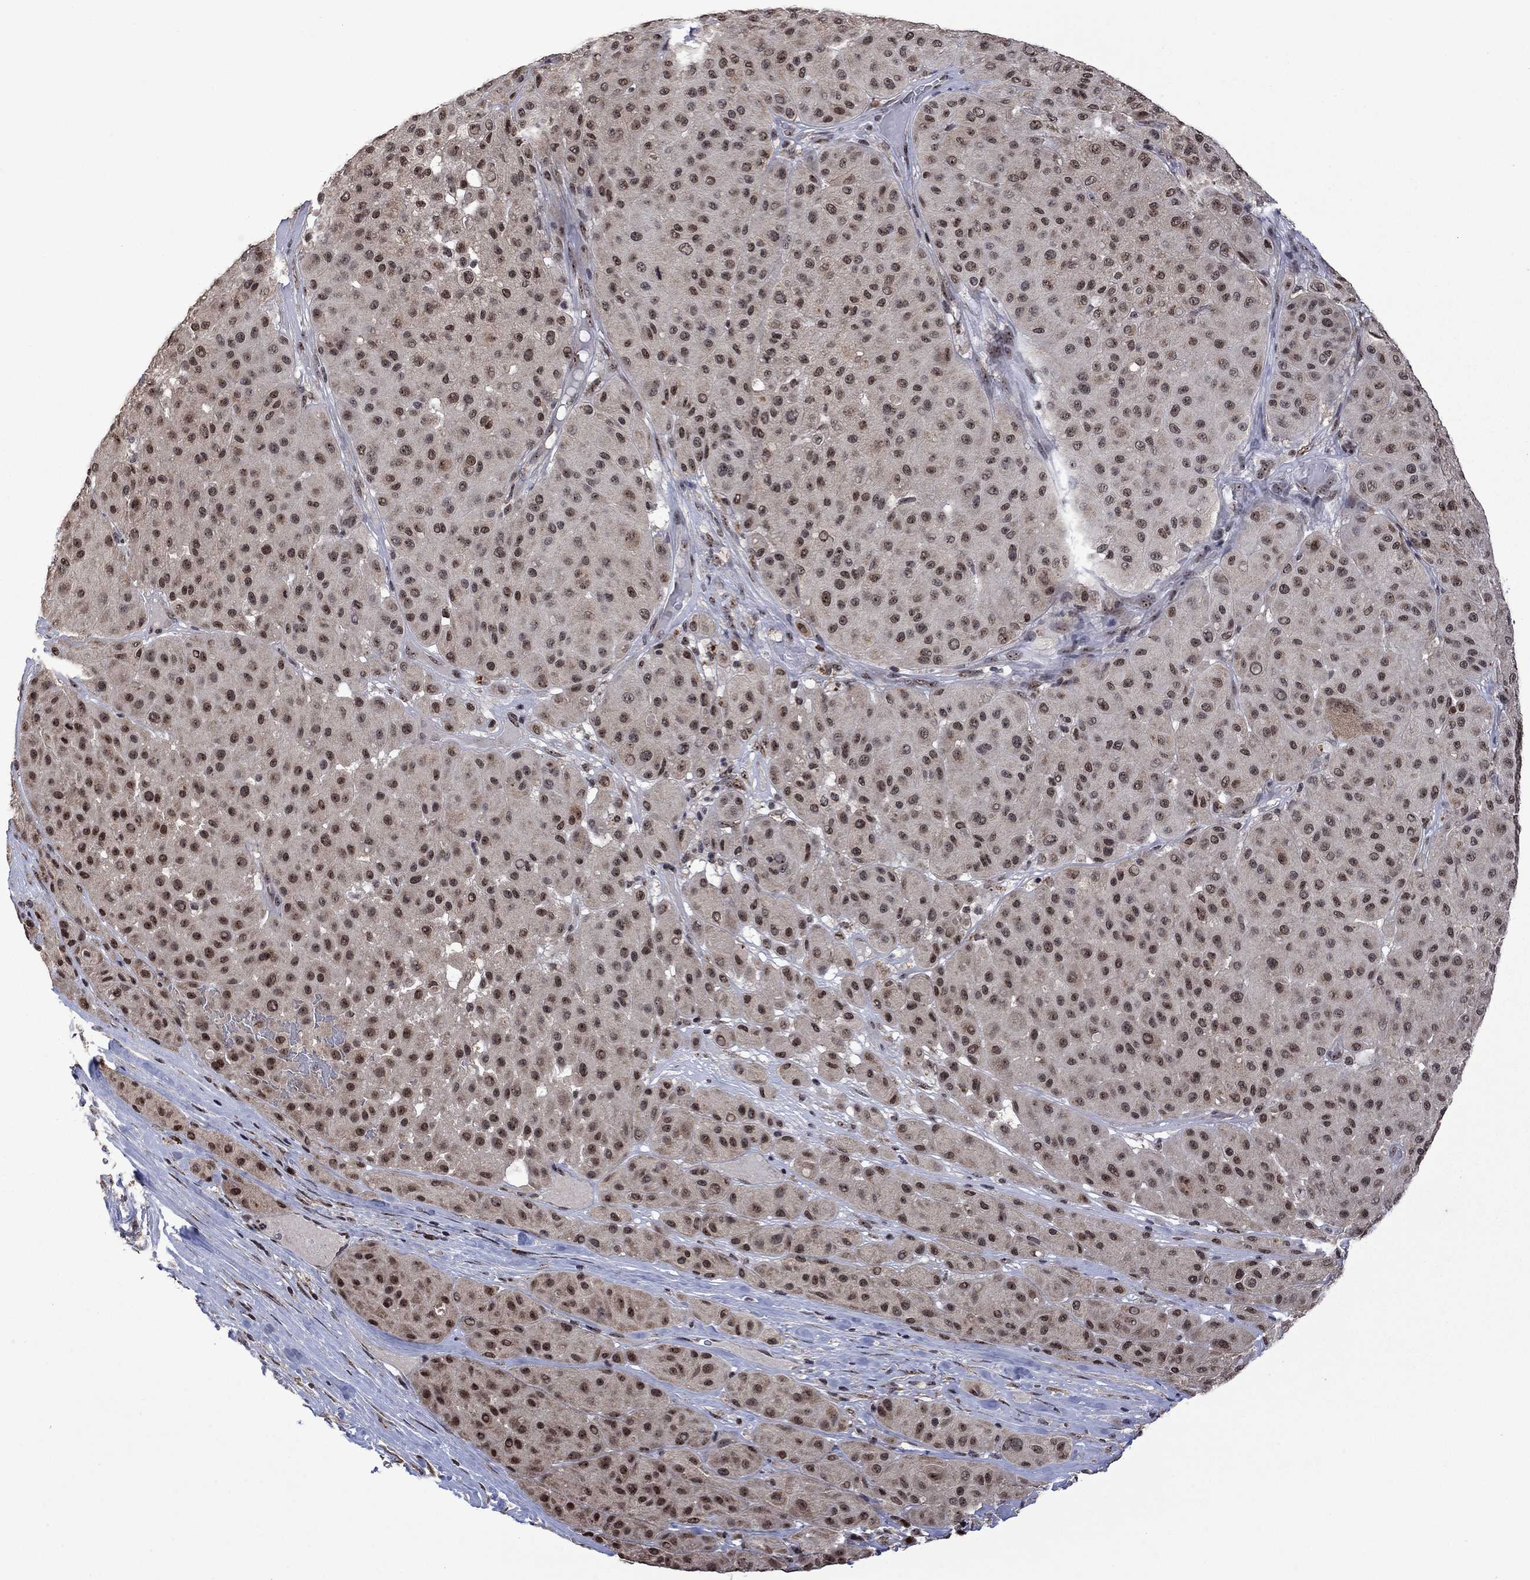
{"staining": {"intensity": "moderate", "quantity": "25%-75%", "location": "nuclear"}, "tissue": "melanoma", "cell_type": "Tumor cells", "image_type": "cancer", "snomed": [{"axis": "morphology", "description": "Malignant melanoma, Metastatic site"}, {"axis": "topography", "description": "Smooth muscle"}], "caption": "DAB immunohistochemical staining of human malignant melanoma (metastatic site) reveals moderate nuclear protein positivity in approximately 25%-75% of tumor cells.", "gene": "FBL", "patient": {"sex": "male", "age": 41}}